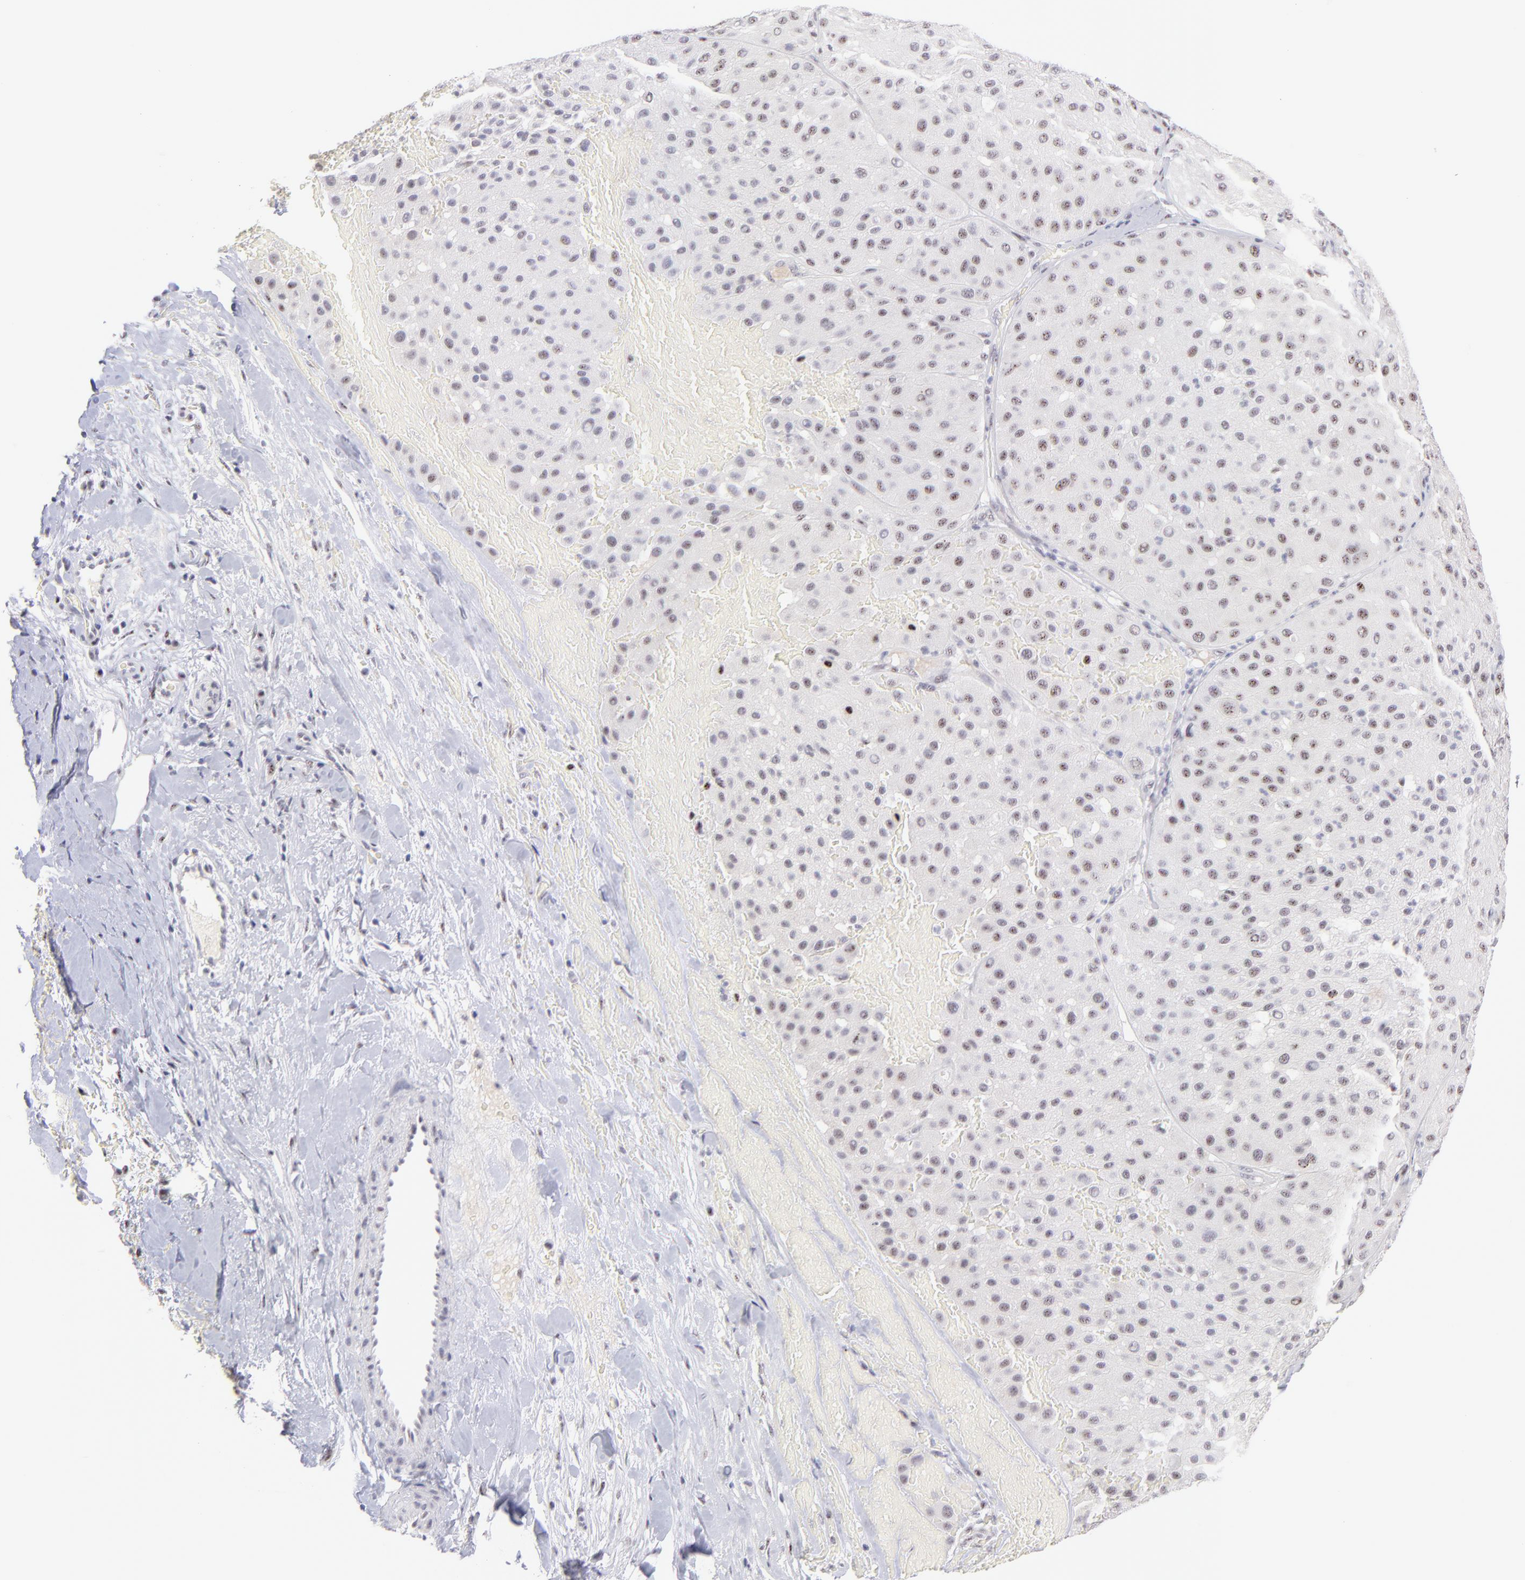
{"staining": {"intensity": "weak", "quantity": "25%-75%", "location": "nuclear"}, "tissue": "melanoma", "cell_type": "Tumor cells", "image_type": "cancer", "snomed": [{"axis": "morphology", "description": "Normal tissue, NOS"}, {"axis": "morphology", "description": "Malignant melanoma, Metastatic site"}, {"axis": "topography", "description": "Skin"}], "caption": "Tumor cells demonstrate low levels of weak nuclear positivity in approximately 25%-75% of cells in malignant melanoma (metastatic site). (DAB IHC, brown staining for protein, blue staining for nuclei).", "gene": "CDC25C", "patient": {"sex": "male", "age": 41}}